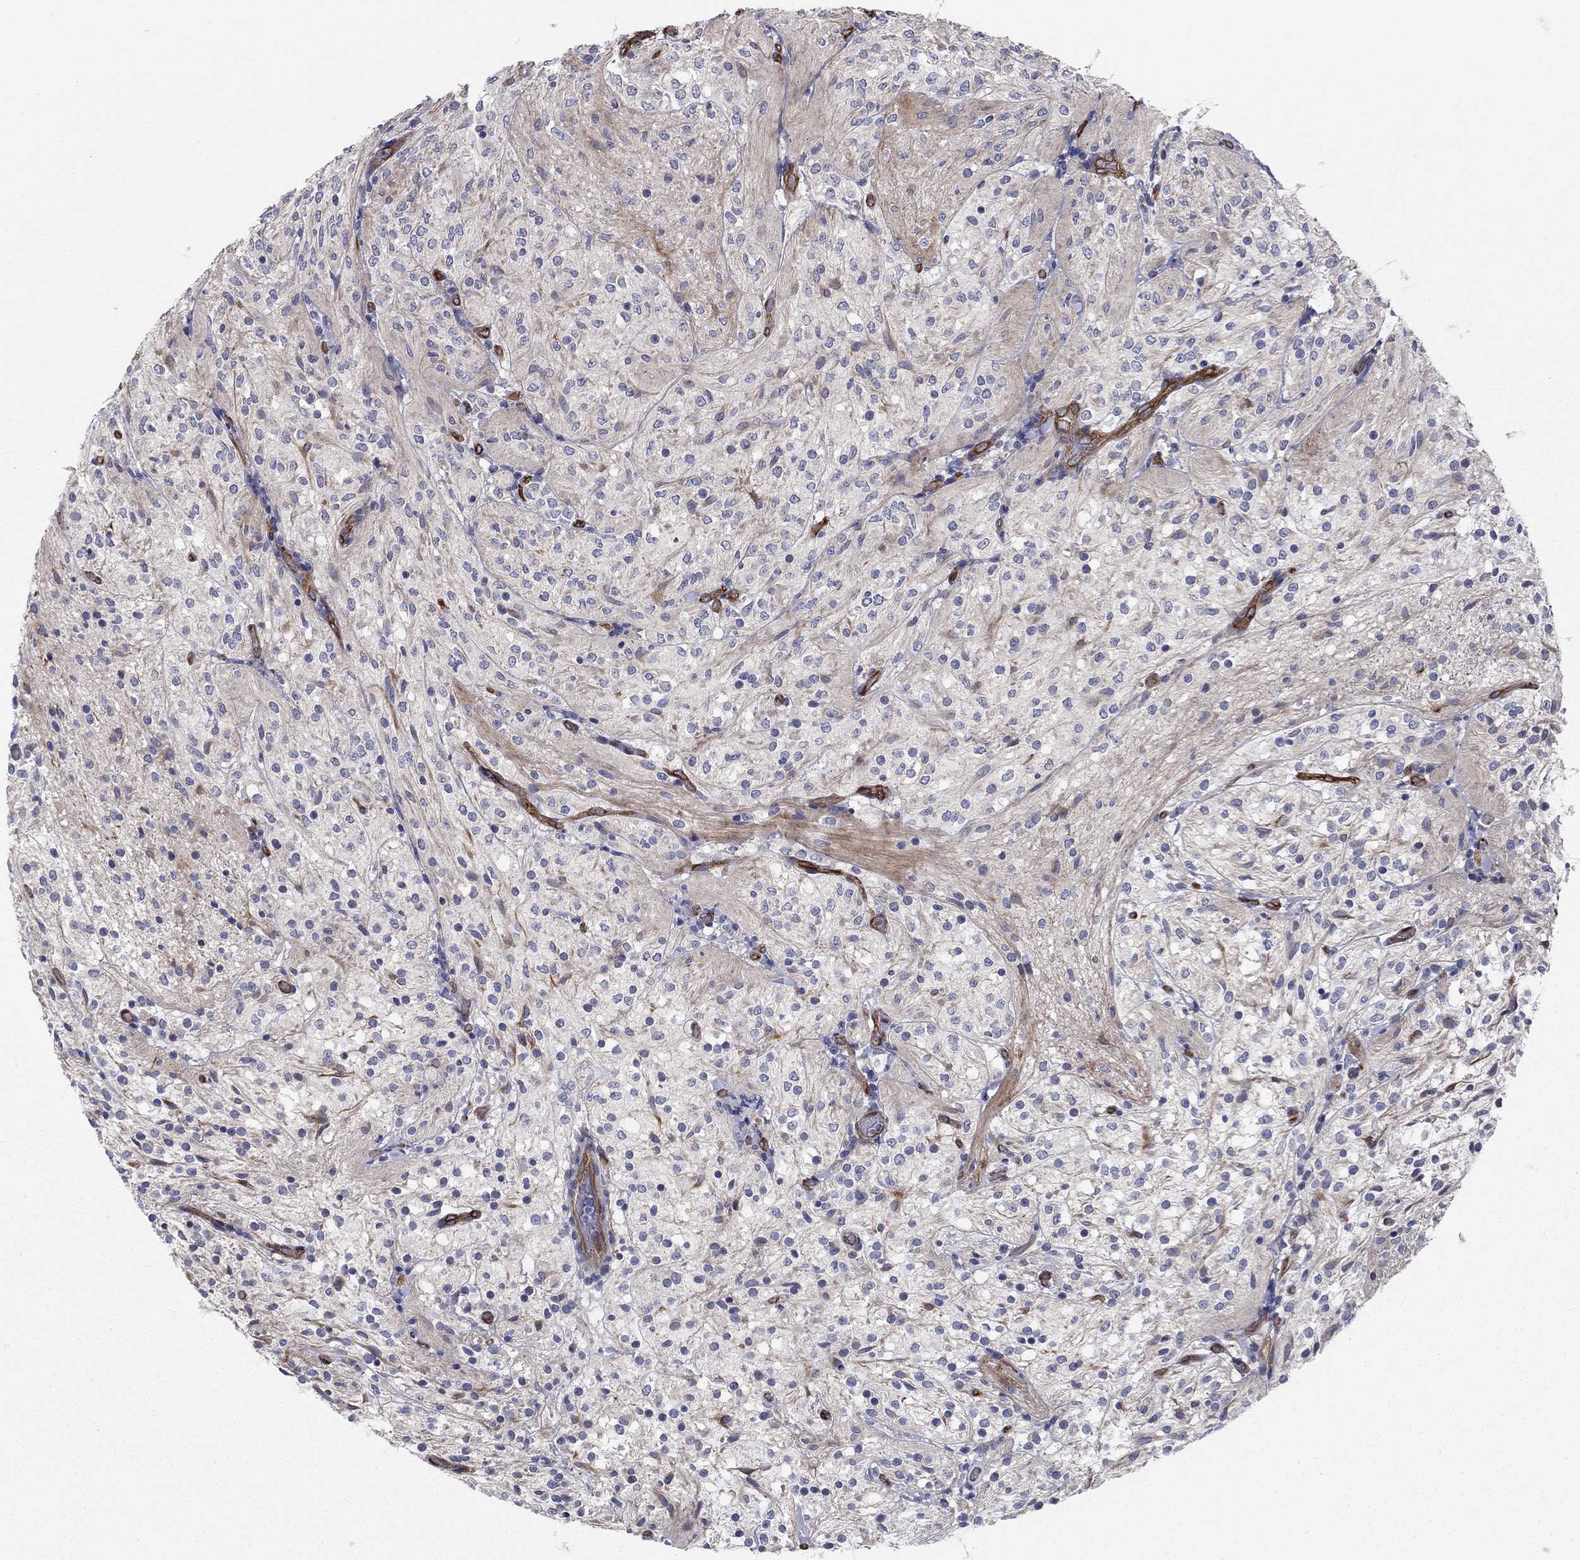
{"staining": {"intensity": "negative", "quantity": "none", "location": "none"}, "tissue": "glioma", "cell_type": "Tumor cells", "image_type": "cancer", "snomed": [{"axis": "morphology", "description": "Glioma, malignant, Low grade"}, {"axis": "topography", "description": "Brain"}], "caption": "An image of malignant glioma (low-grade) stained for a protein shows no brown staining in tumor cells.", "gene": "EMP2", "patient": {"sex": "male", "age": 3}}